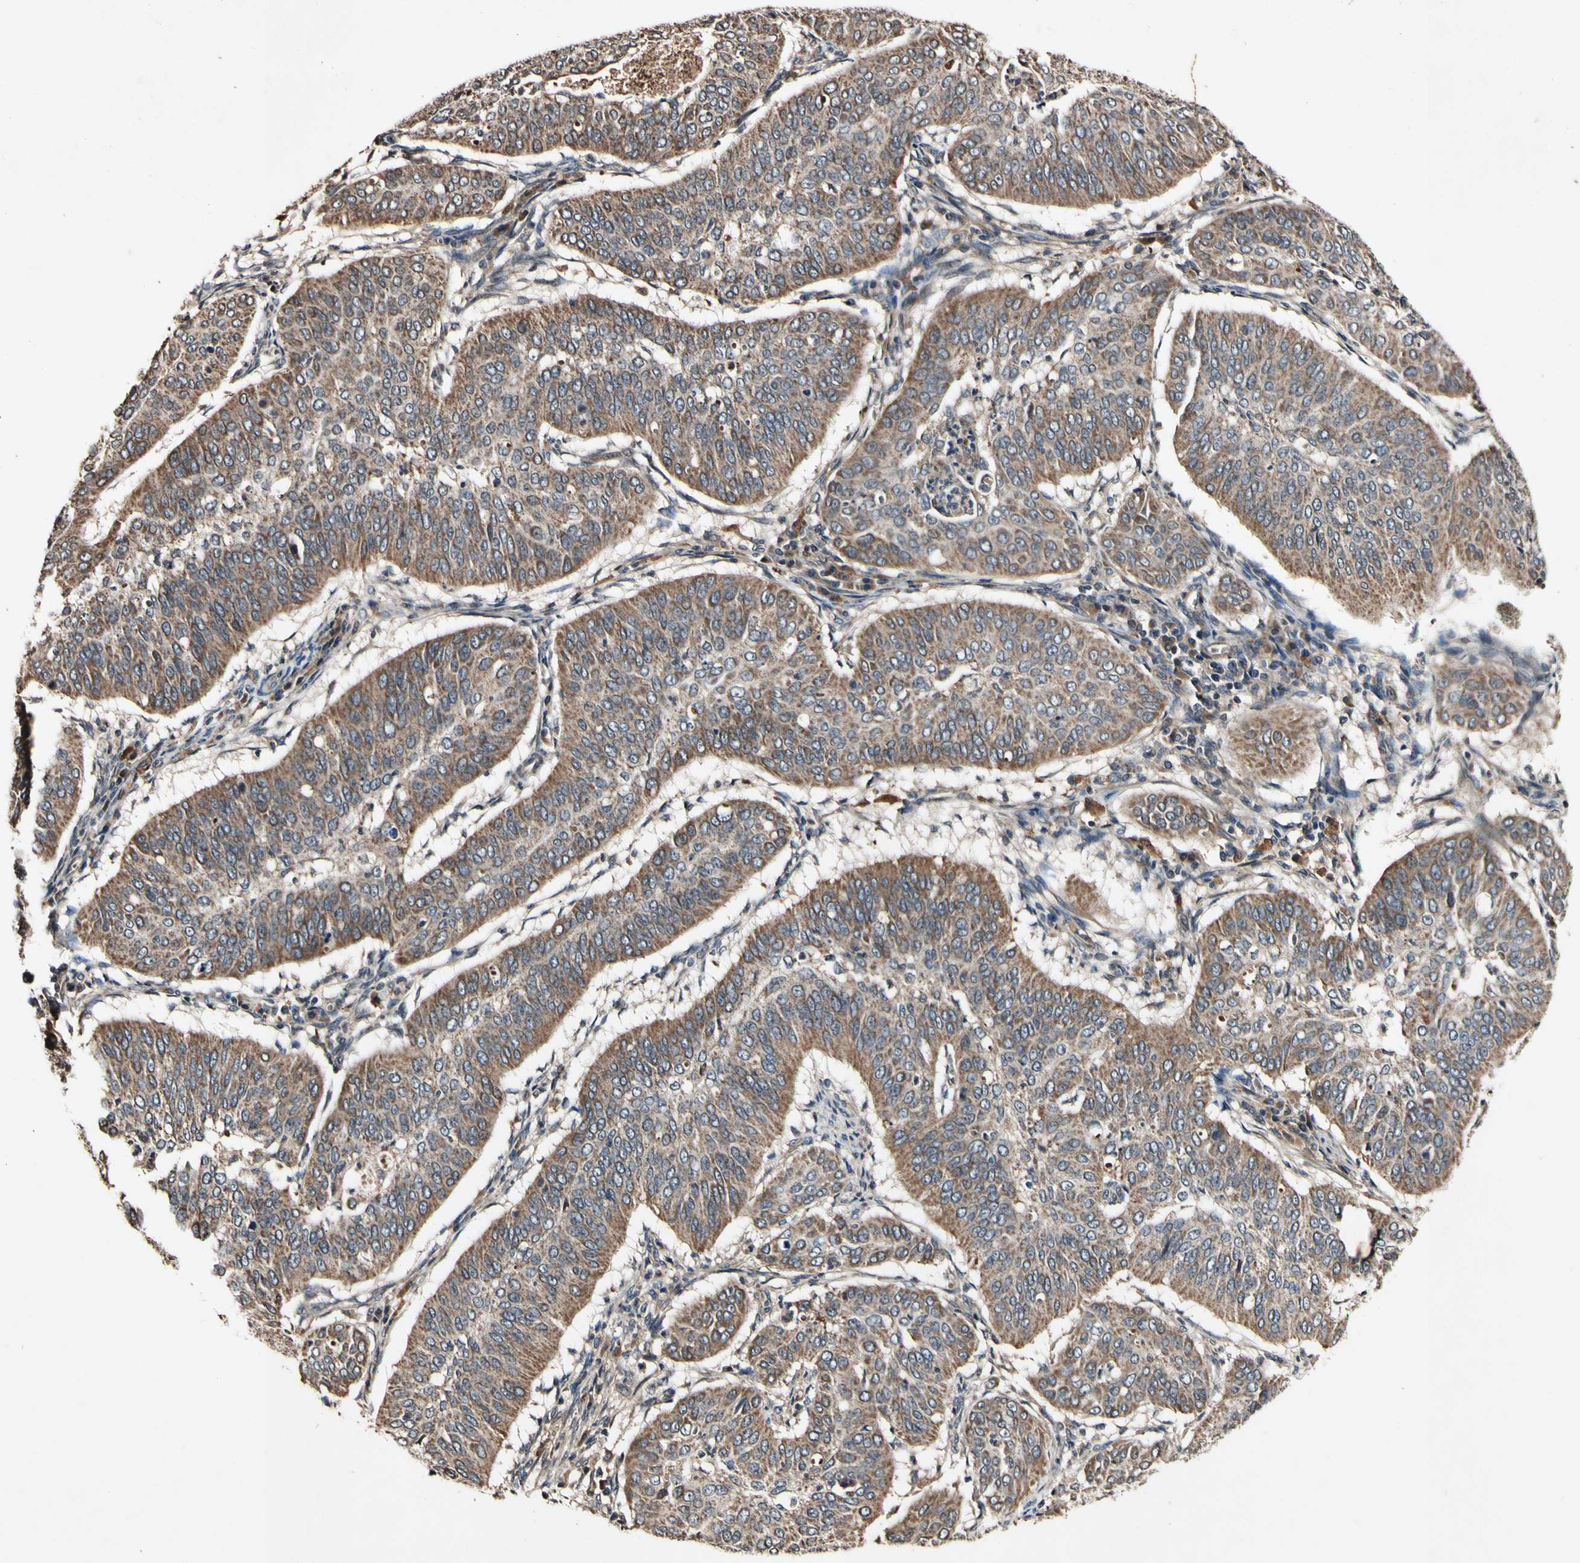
{"staining": {"intensity": "moderate", "quantity": ">75%", "location": "cytoplasmic/membranous"}, "tissue": "cervical cancer", "cell_type": "Tumor cells", "image_type": "cancer", "snomed": [{"axis": "morphology", "description": "Normal tissue, NOS"}, {"axis": "morphology", "description": "Squamous cell carcinoma, NOS"}, {"axis": "topography", "description": "Cervix"}], "caption": "Immunohistochemical staining of cervical squamous cell carcinoma shows medium levels of moderate cytoplasmic/membranous protein staining in approximately >75% of tumor cells.", "gene": "PLAT", "patient": {"sex": "female", "age": 39}}